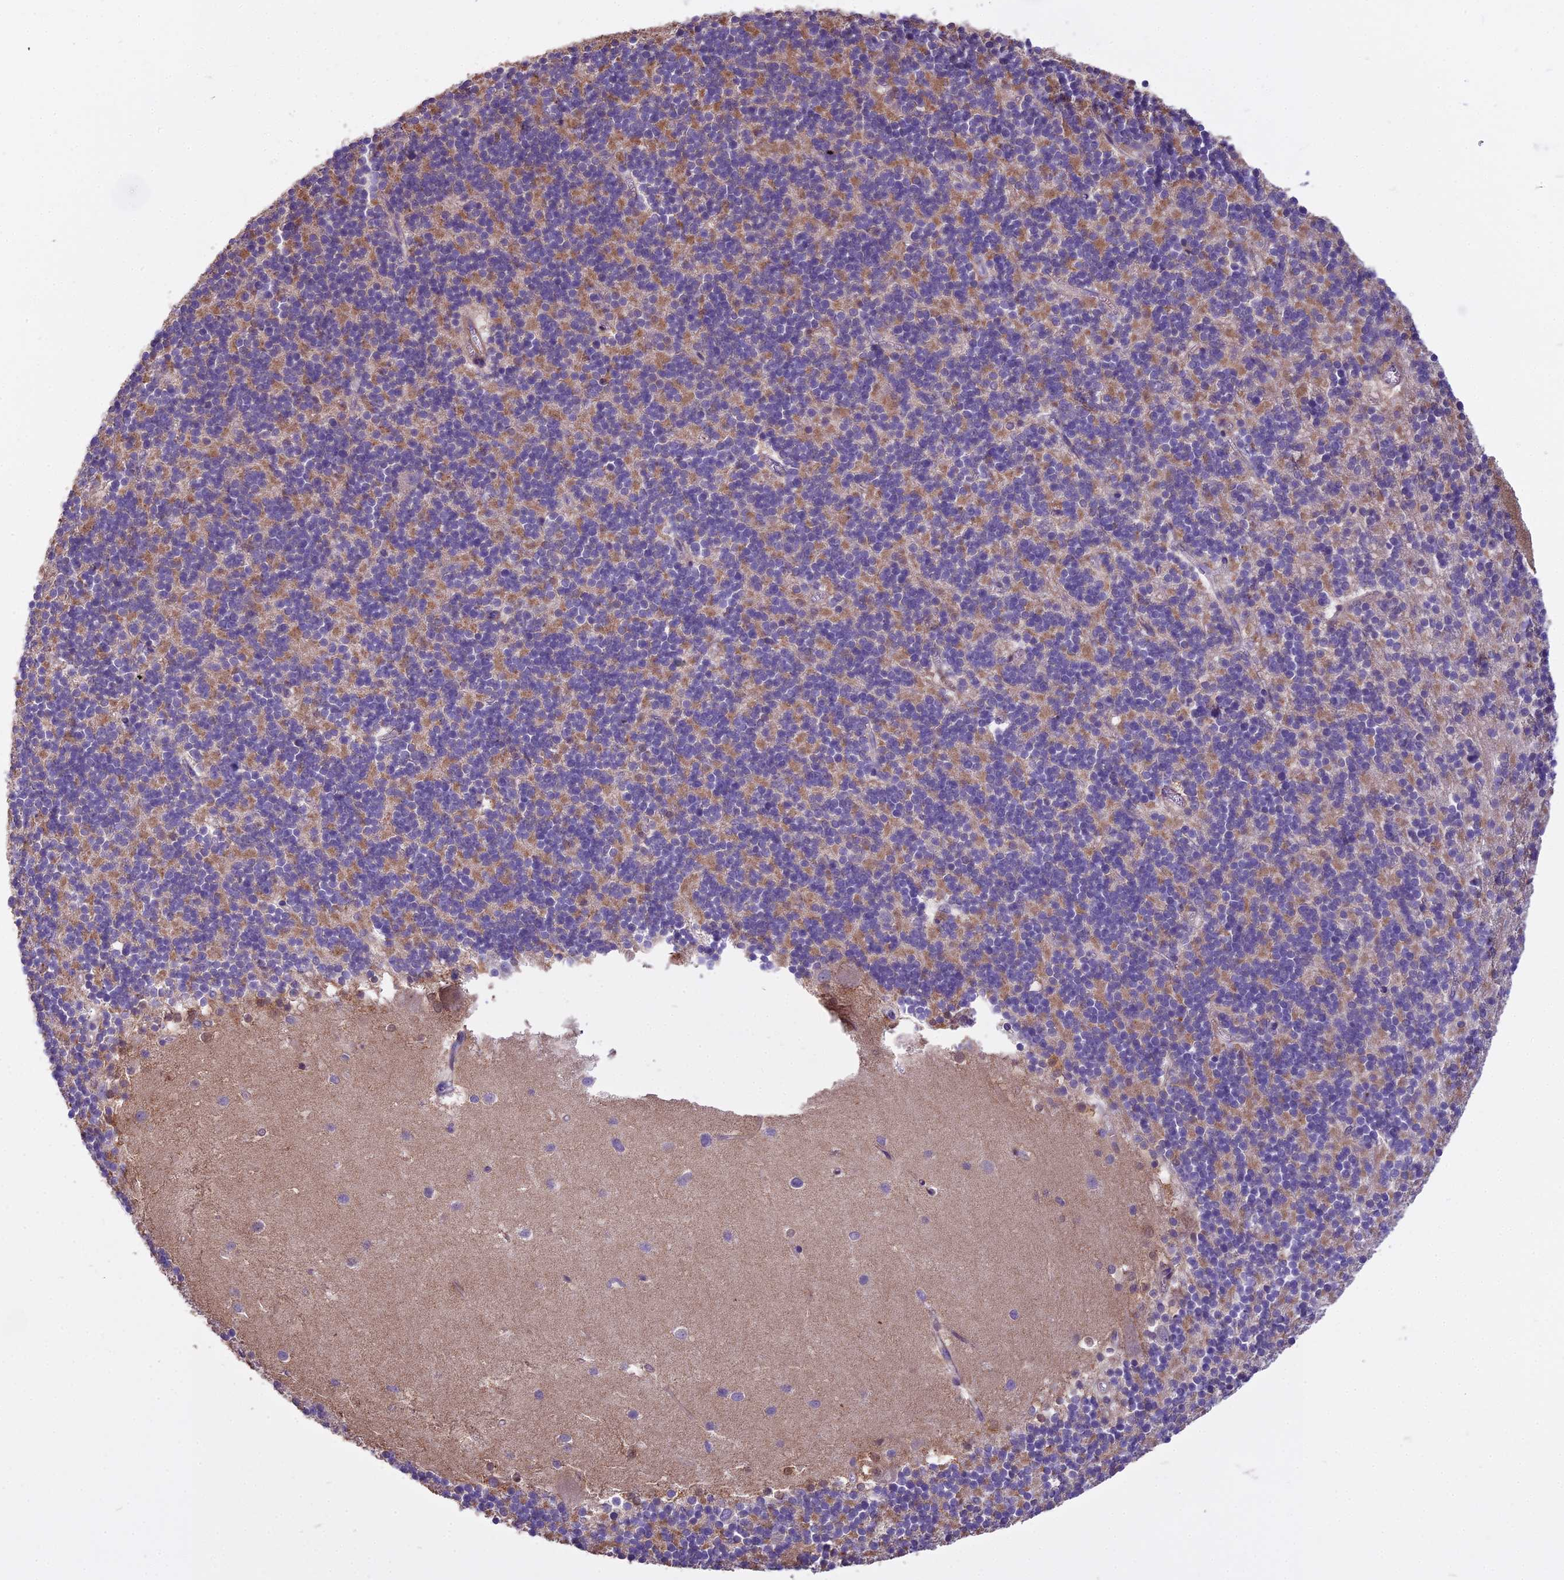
{"staining": {"intensity": "moderate", "quantity": "25%-75%", "location": "cytoplasmic/membranous"}, "tissue": "cerebellum", "cell_type": "Cells in granular layer", "image_type": "normal", "snomed": [{"axis": "morphology", "description": "Normal tissue, NOS"}, {"axis": "topography", "description": "Cerebellum"}], "caption": "Immunohistochemistry (IHC) (DAB (3,3'-diaminobenzidine)) staining of normal cerebellum exhibits moderate cytoplasmic/membranous protein positivity in about 25%-75% of cells in granular layer. The protein is stained brown, and the nuclei are stained in blue (DAB (3,3'-diaminobenzidine) IHC with brightfield microscopy, high magnification).", "gene": "DUS2", "patient": {"sex": "male", "age": 54}}